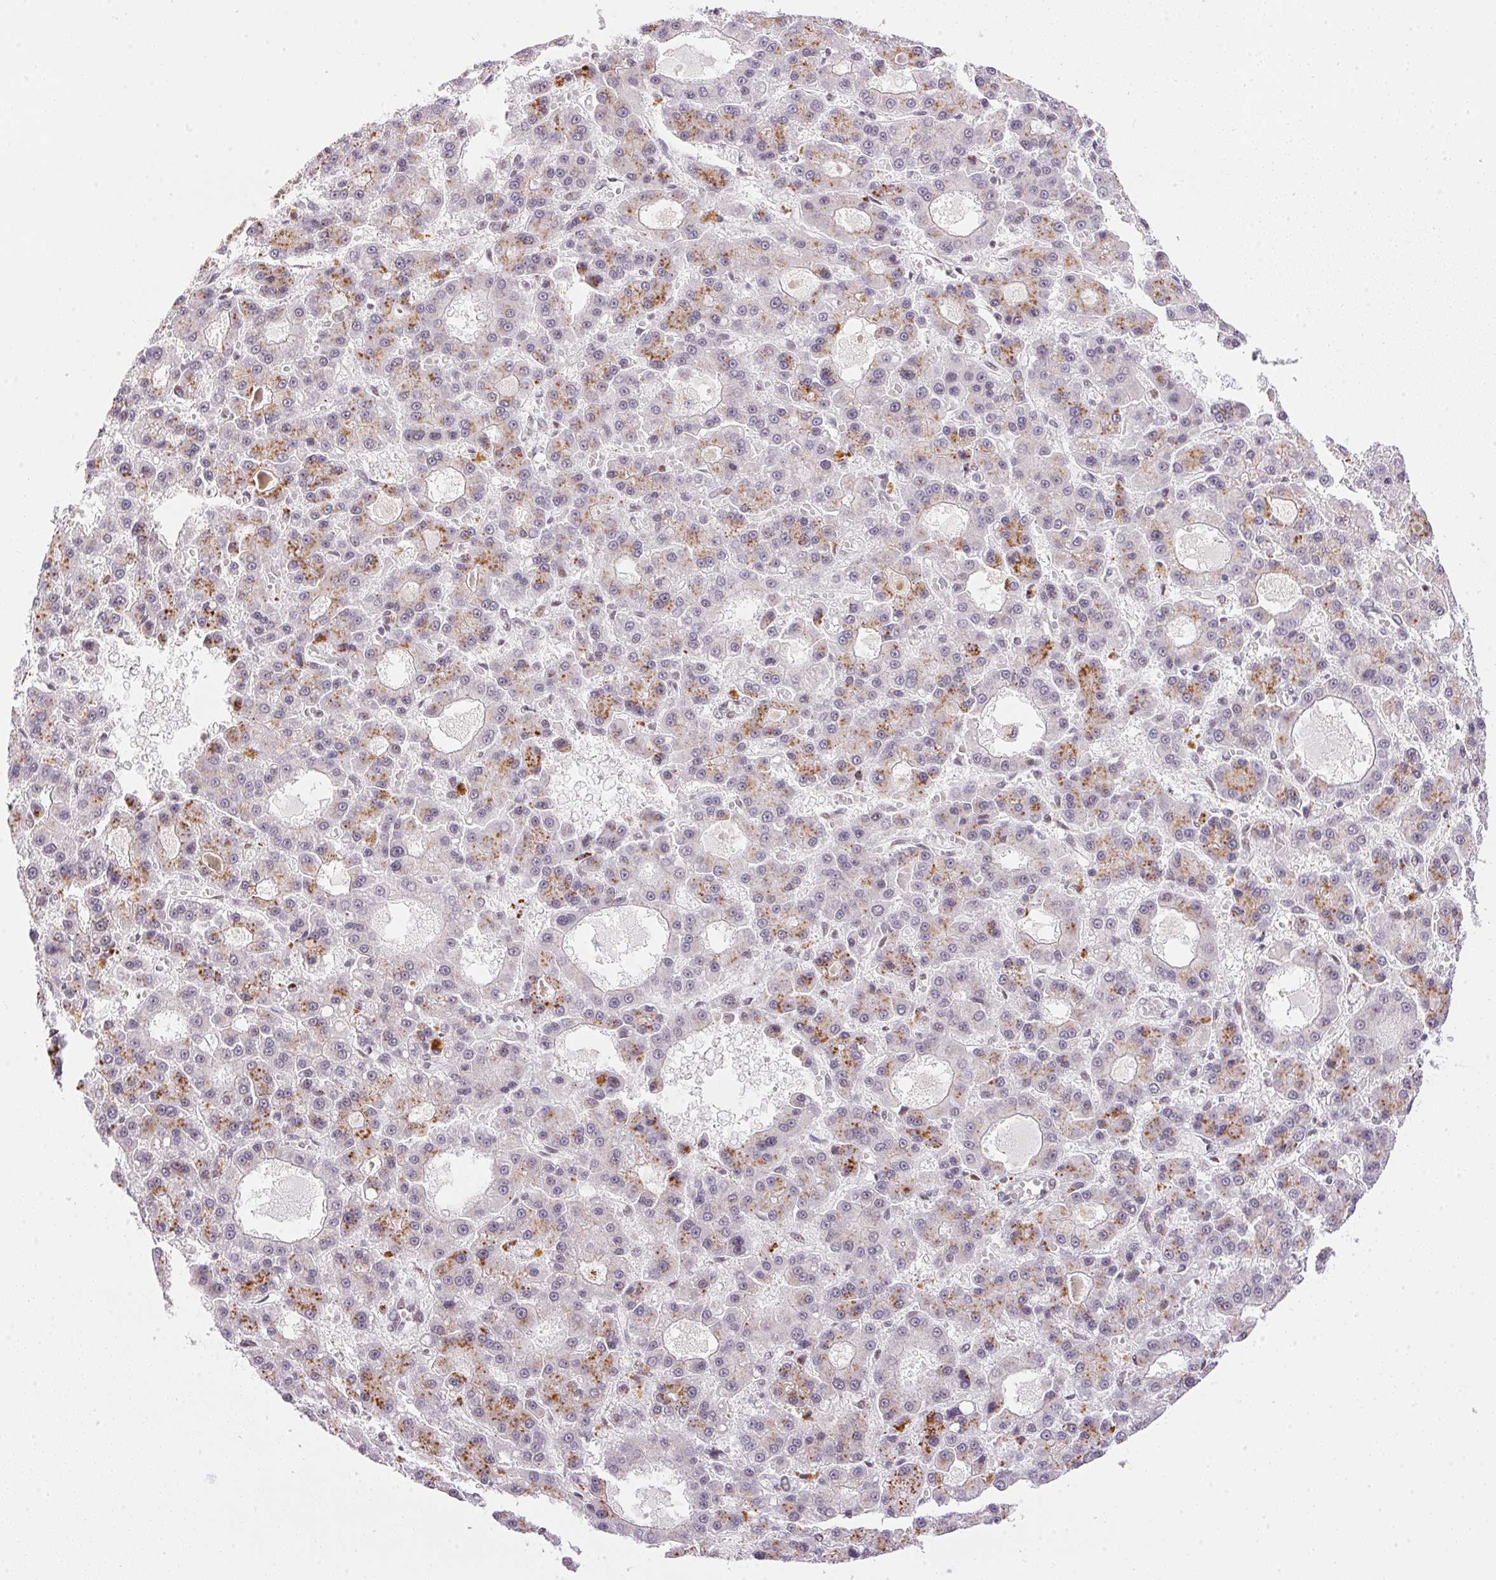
{"staining": {"intensity": "moderate", "quantity": "<25%", "location": "cytoplasmic/membranous"}, "tissue": "liver cancer", "cell_type": "Tumor cells", "image_type": "cancer", "snomed": [{"axis": "morphology", "description": "Carcinoma, Hepatocellular, NOS"}, {"axis": "topography", "description": "Liver"}], "caption": "The micrograph shows a brown stain indicating the presence of a protein in the cytoplasmic/membranous of tumor cells in hepatocellular carcinoma (liver).", "gene": "NFE2L1", "patient": {"sex": "male", "age": 70}}